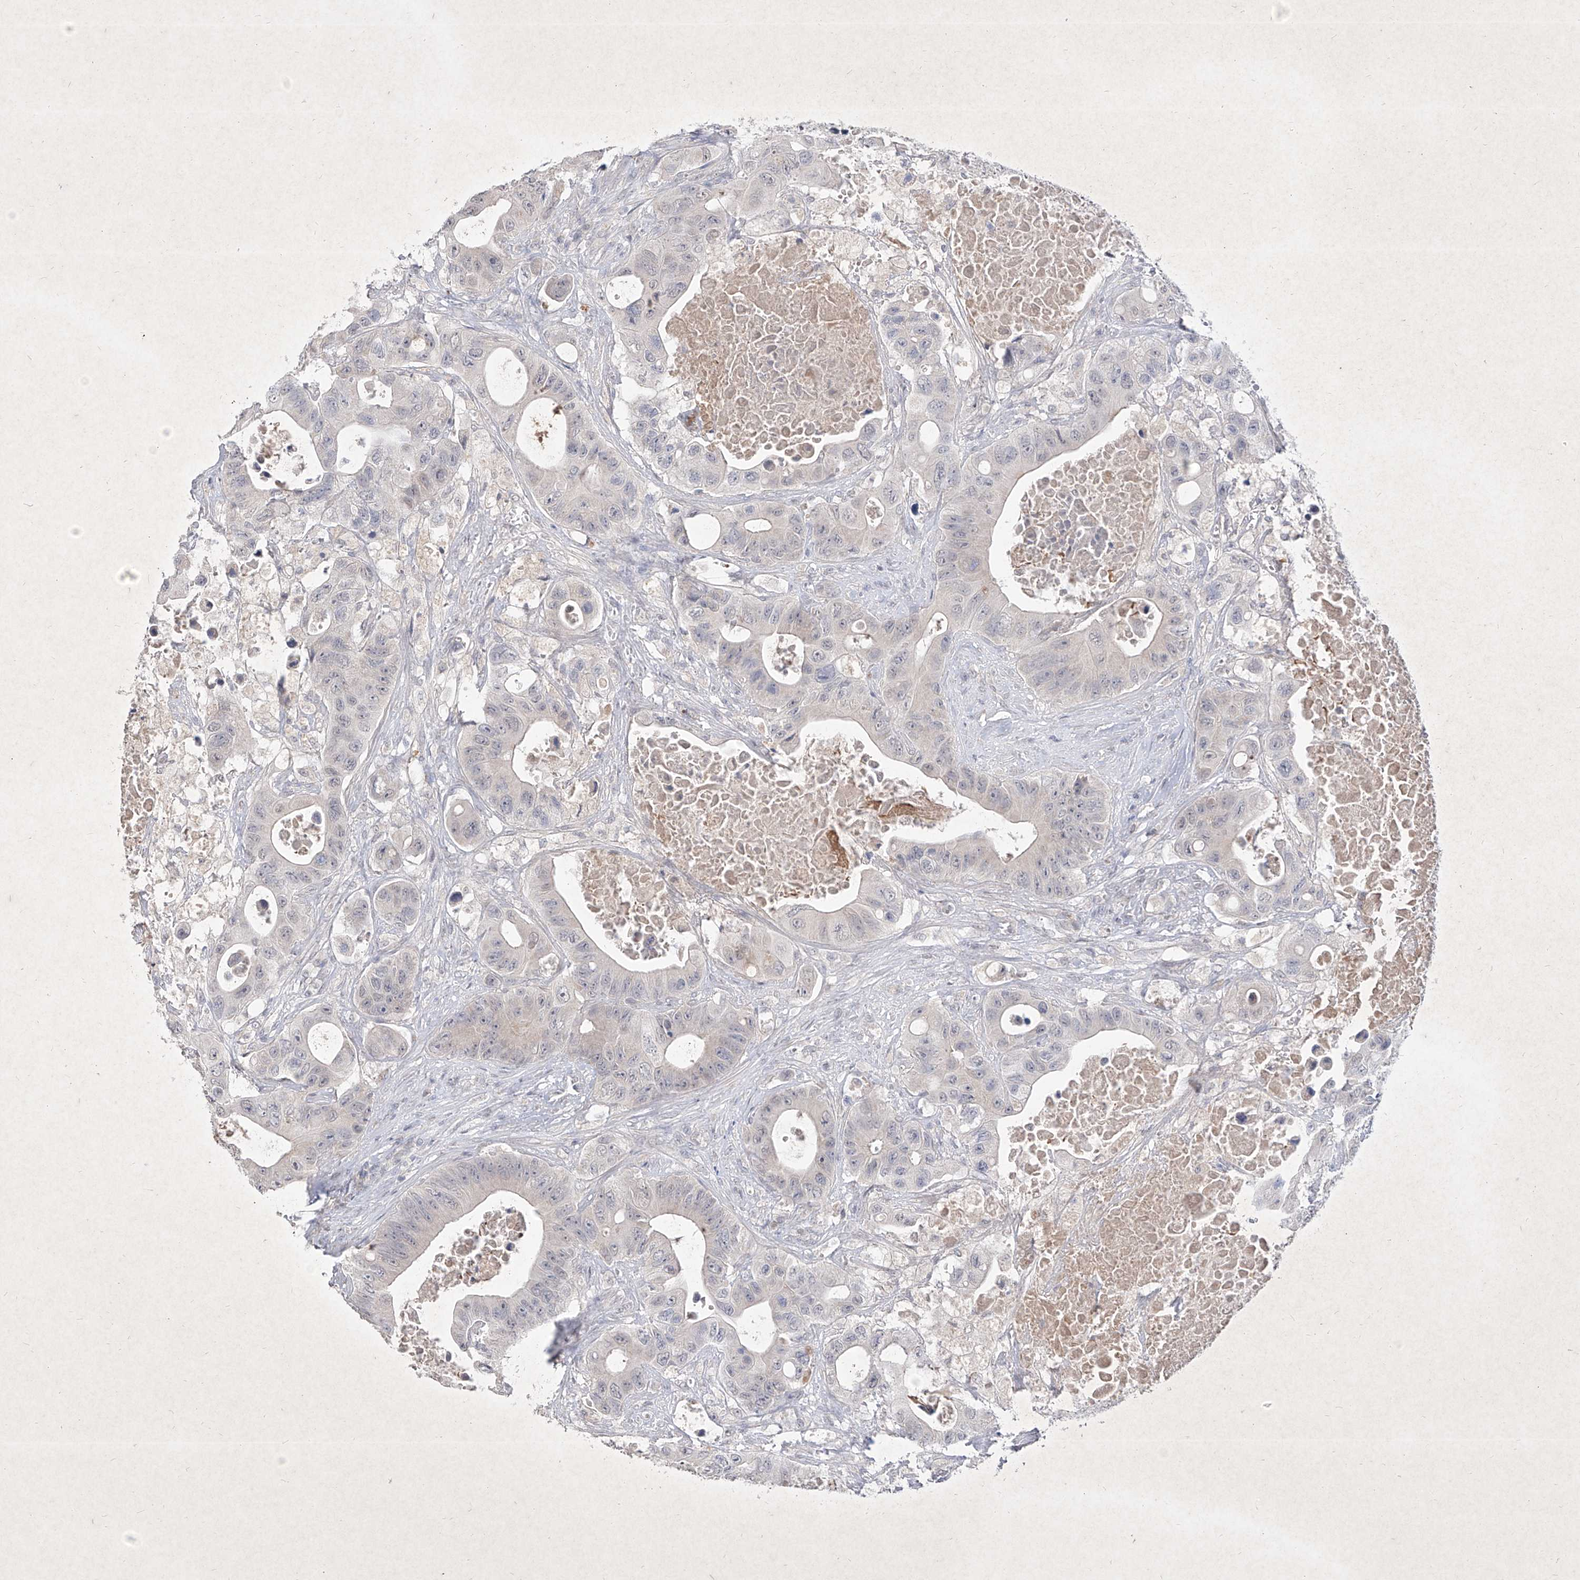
{"staining": {"intensity": "negative", "quantity": "none", "location": "none"}, "tissue": "colorectal cancer", "cell_type": "Tumor cells", "image_type": "cancer", "snomed": [{"axis": "morphology", "description": "Adenocarcinoma, NOS"}, {"axis": "topography", "description": "Colon"}], "caption": "Immunohistochemistry (IHC) of human colorectal cancer (adenocarcinoma) exhibits no expression in tumor cells.", "gene": "C4A", "patient": {"sex": "female", "age": 46}}